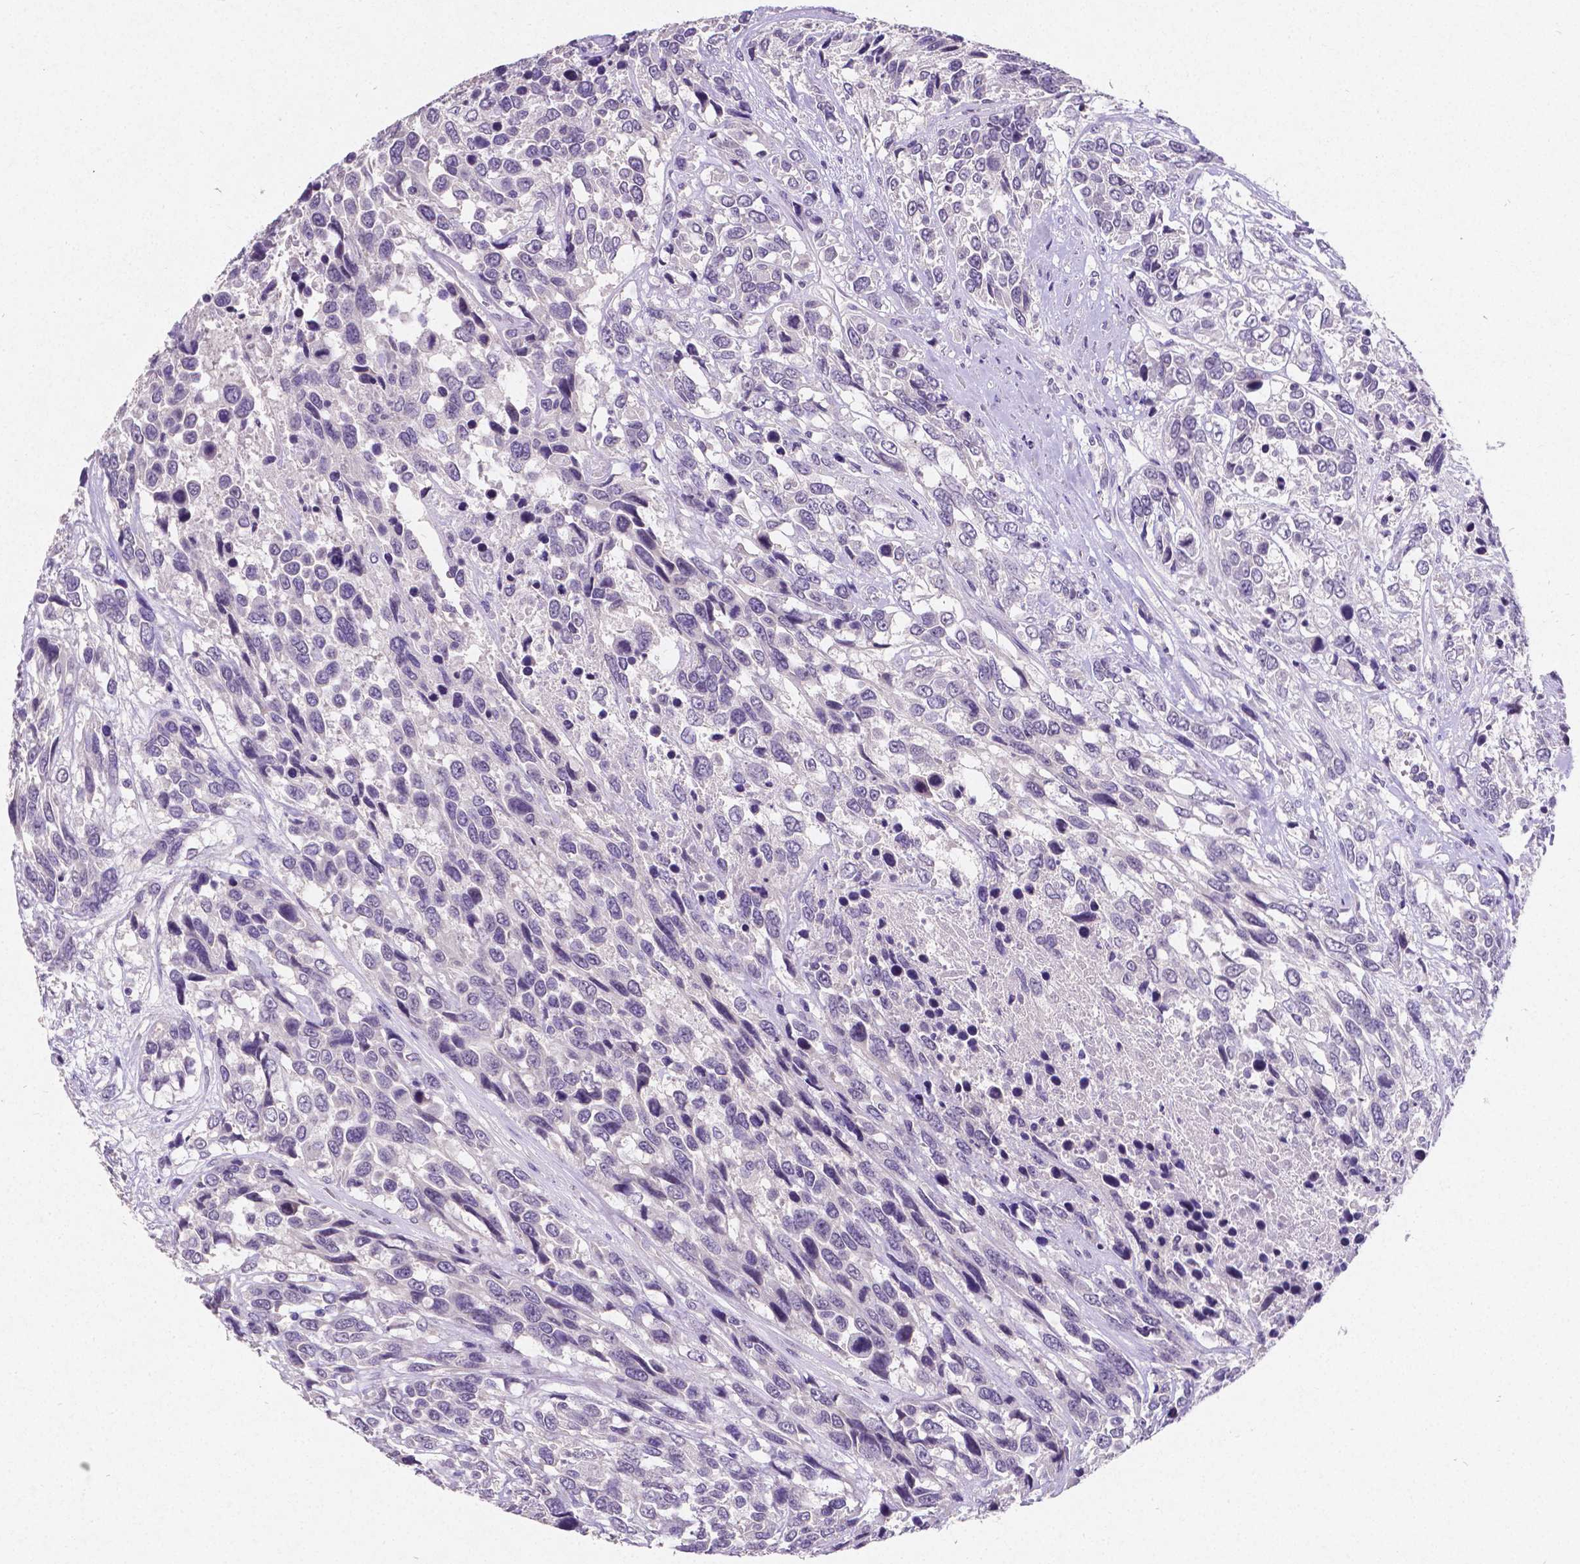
{"staining": {"intensity": "negative", "quantity": "none", "location": "none"}, "tissue": "urothelial cancer", "cell_type": "Tumor cells", "image_type": "cancer", "snomed": [{"axis": "morphology", "description": "Urothelial carcinoma, High grade"}, {"axis": "topography", "description": "Urinary bladder"}], "caption": "Immunohistochemistry (IHC) micrograph of neoplastic tissue: urothelial carcinoma (high-grade) stained with DAB reveals no significant protein positivity in tumor cells.", "gene": "SATB2", "patient": {"sex": "female", "age": 70}}